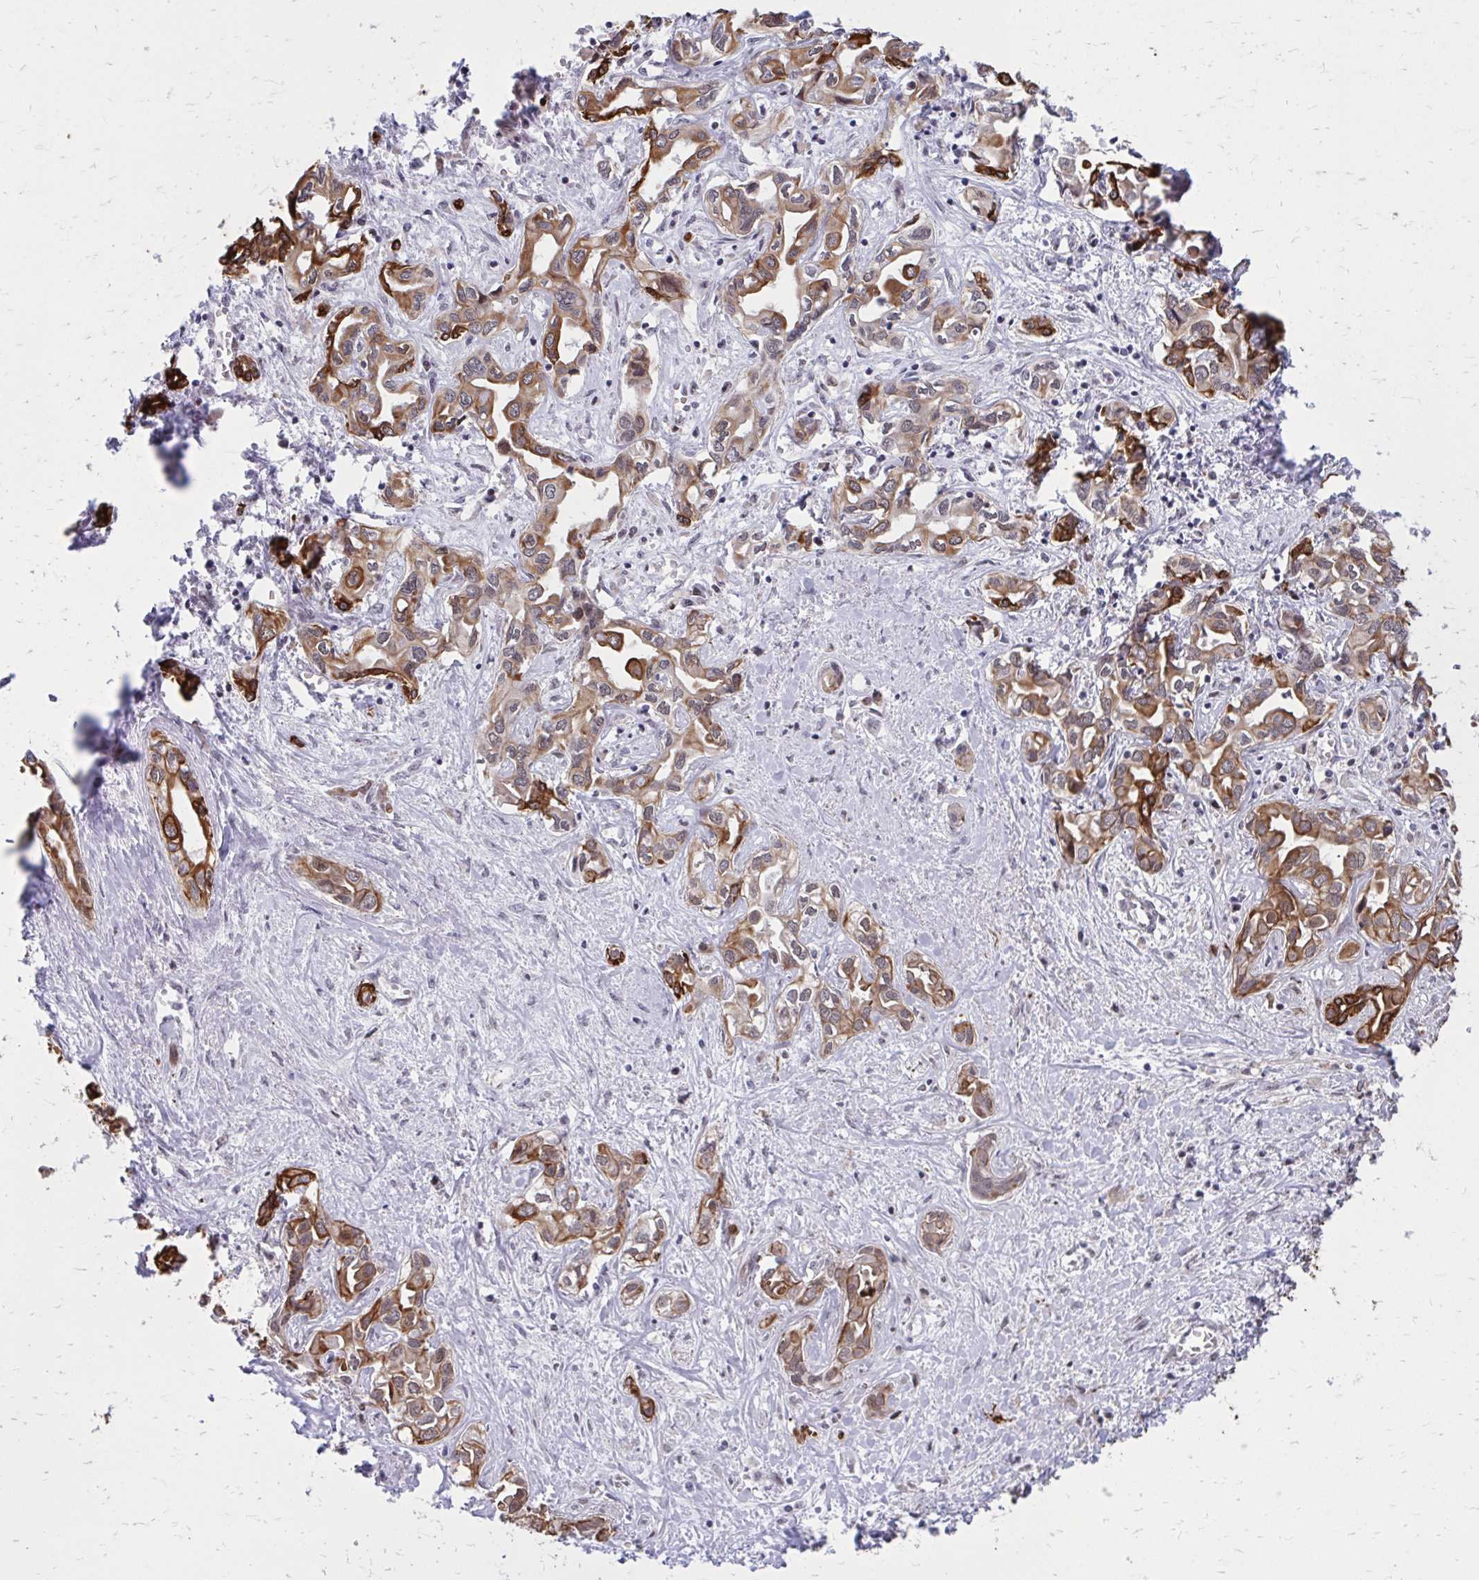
{"staining": {"intensity": "moderate", "quantity": ">75%", "location": "cytoplasmic/membranous,nuclear"}, "tissue": "liver cancer", "cell_type": "Tumor cells", "image_type": "cancer", "snomed": [{"axis": "morphology", "description": "Cholangiocarcinoma"}, {"axis": "topography", "description": "Liver"}], "caption": "Liver cancer was stained to show a protein in brown. There is medium levels of moderate cytoplasmic/membranous and nuclear expression in approximately >75% of tumor cells.", "gene": "ANKRD30B", "patient": {"sex": "female", "age": 64}}